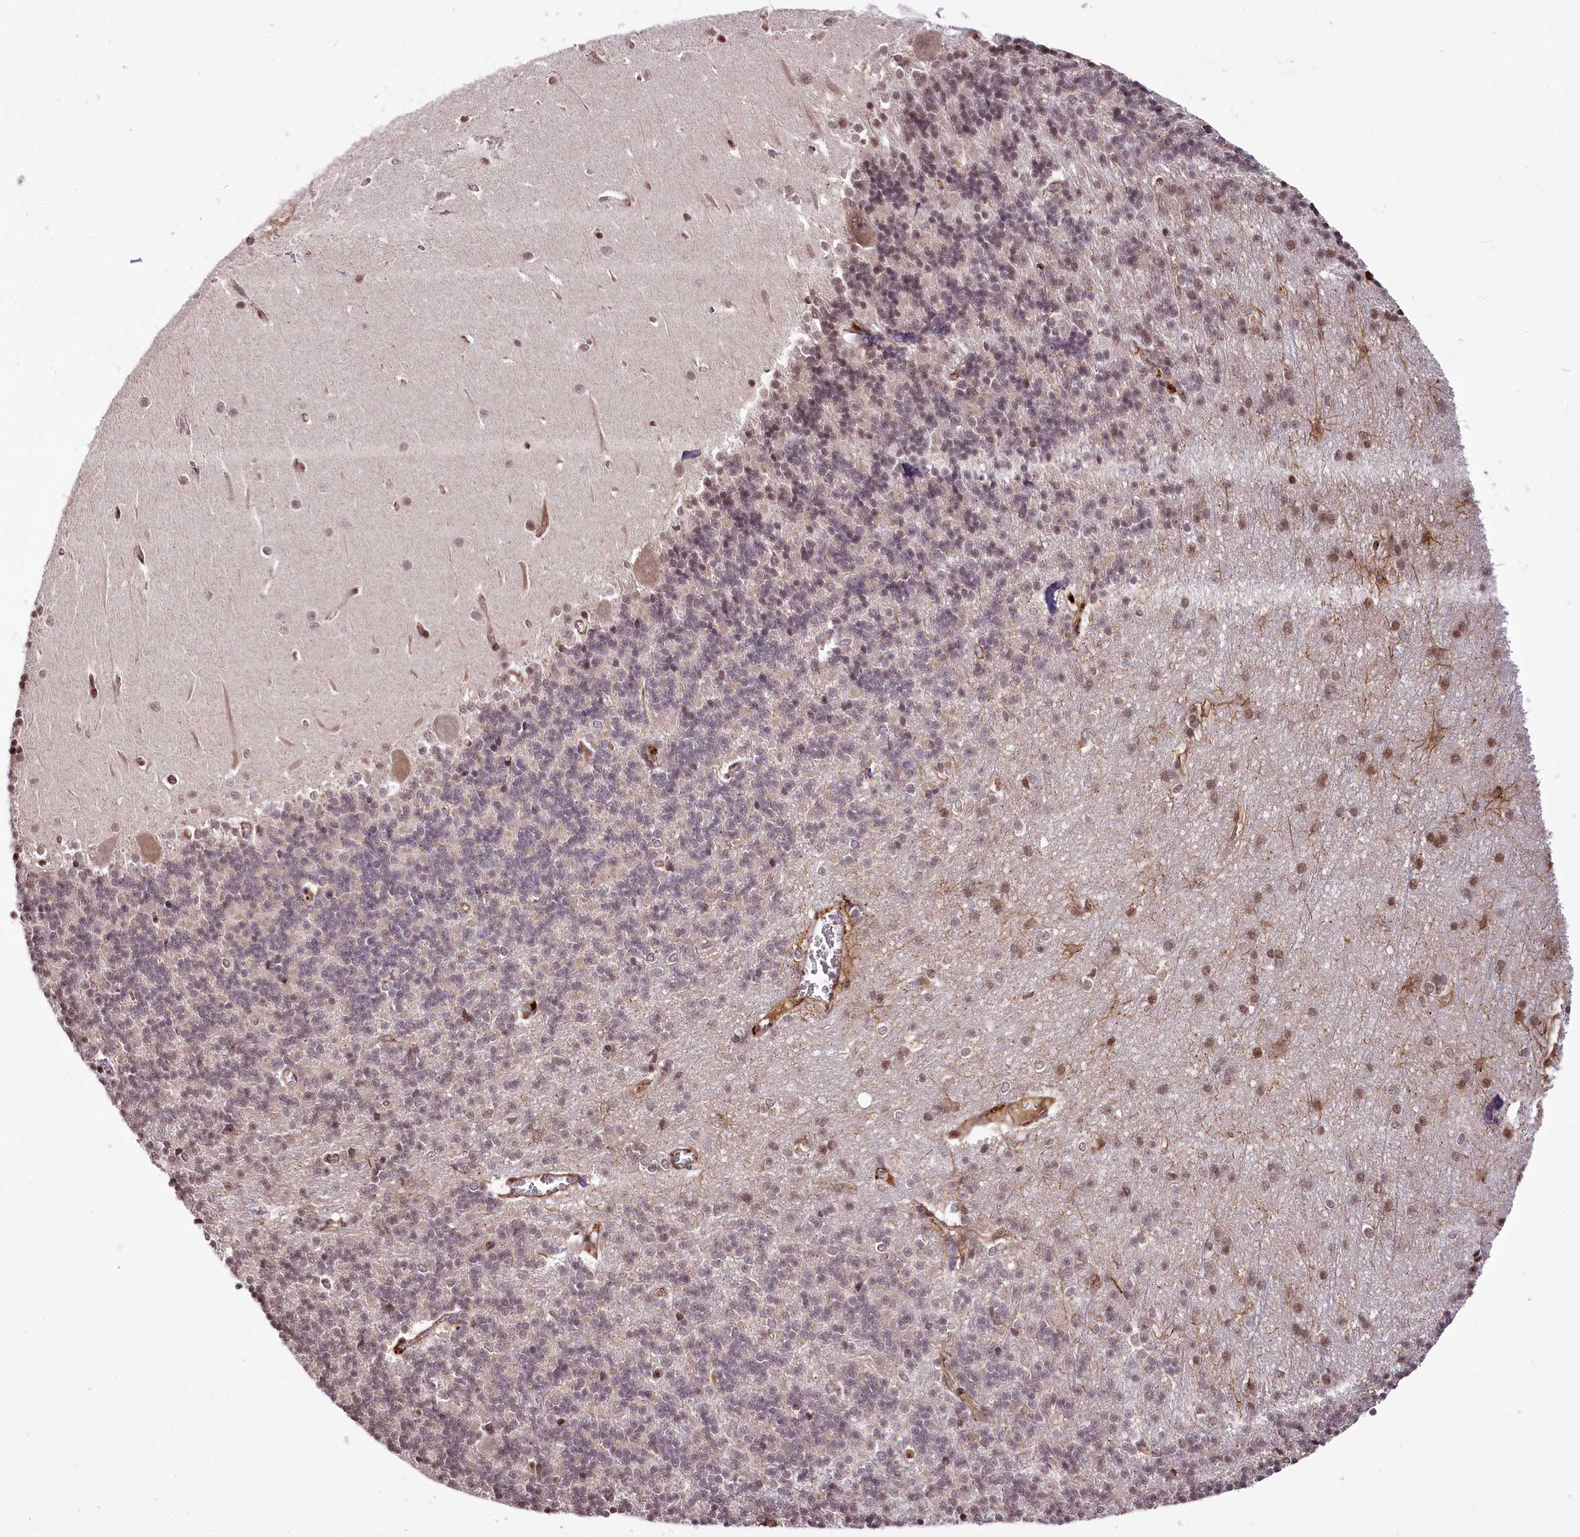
{"staining": {"intensity": "weak", "quantity": "<25%", "location": "nuclear"}, "tissue": "cerebellum", "cell_type": "Cells in granular layer", "image_type": "normal", "snomed": [{"axis": "morphology", "description": "Normal tissue, NOS"}, {"axis": "topography", "description": "Cerebellum"}], "caption": "The image shows no staining of cells in granular layer in normal cerebellum.", "gene": "HOXC8", "patient": {"sex": "male", "age": 37}}